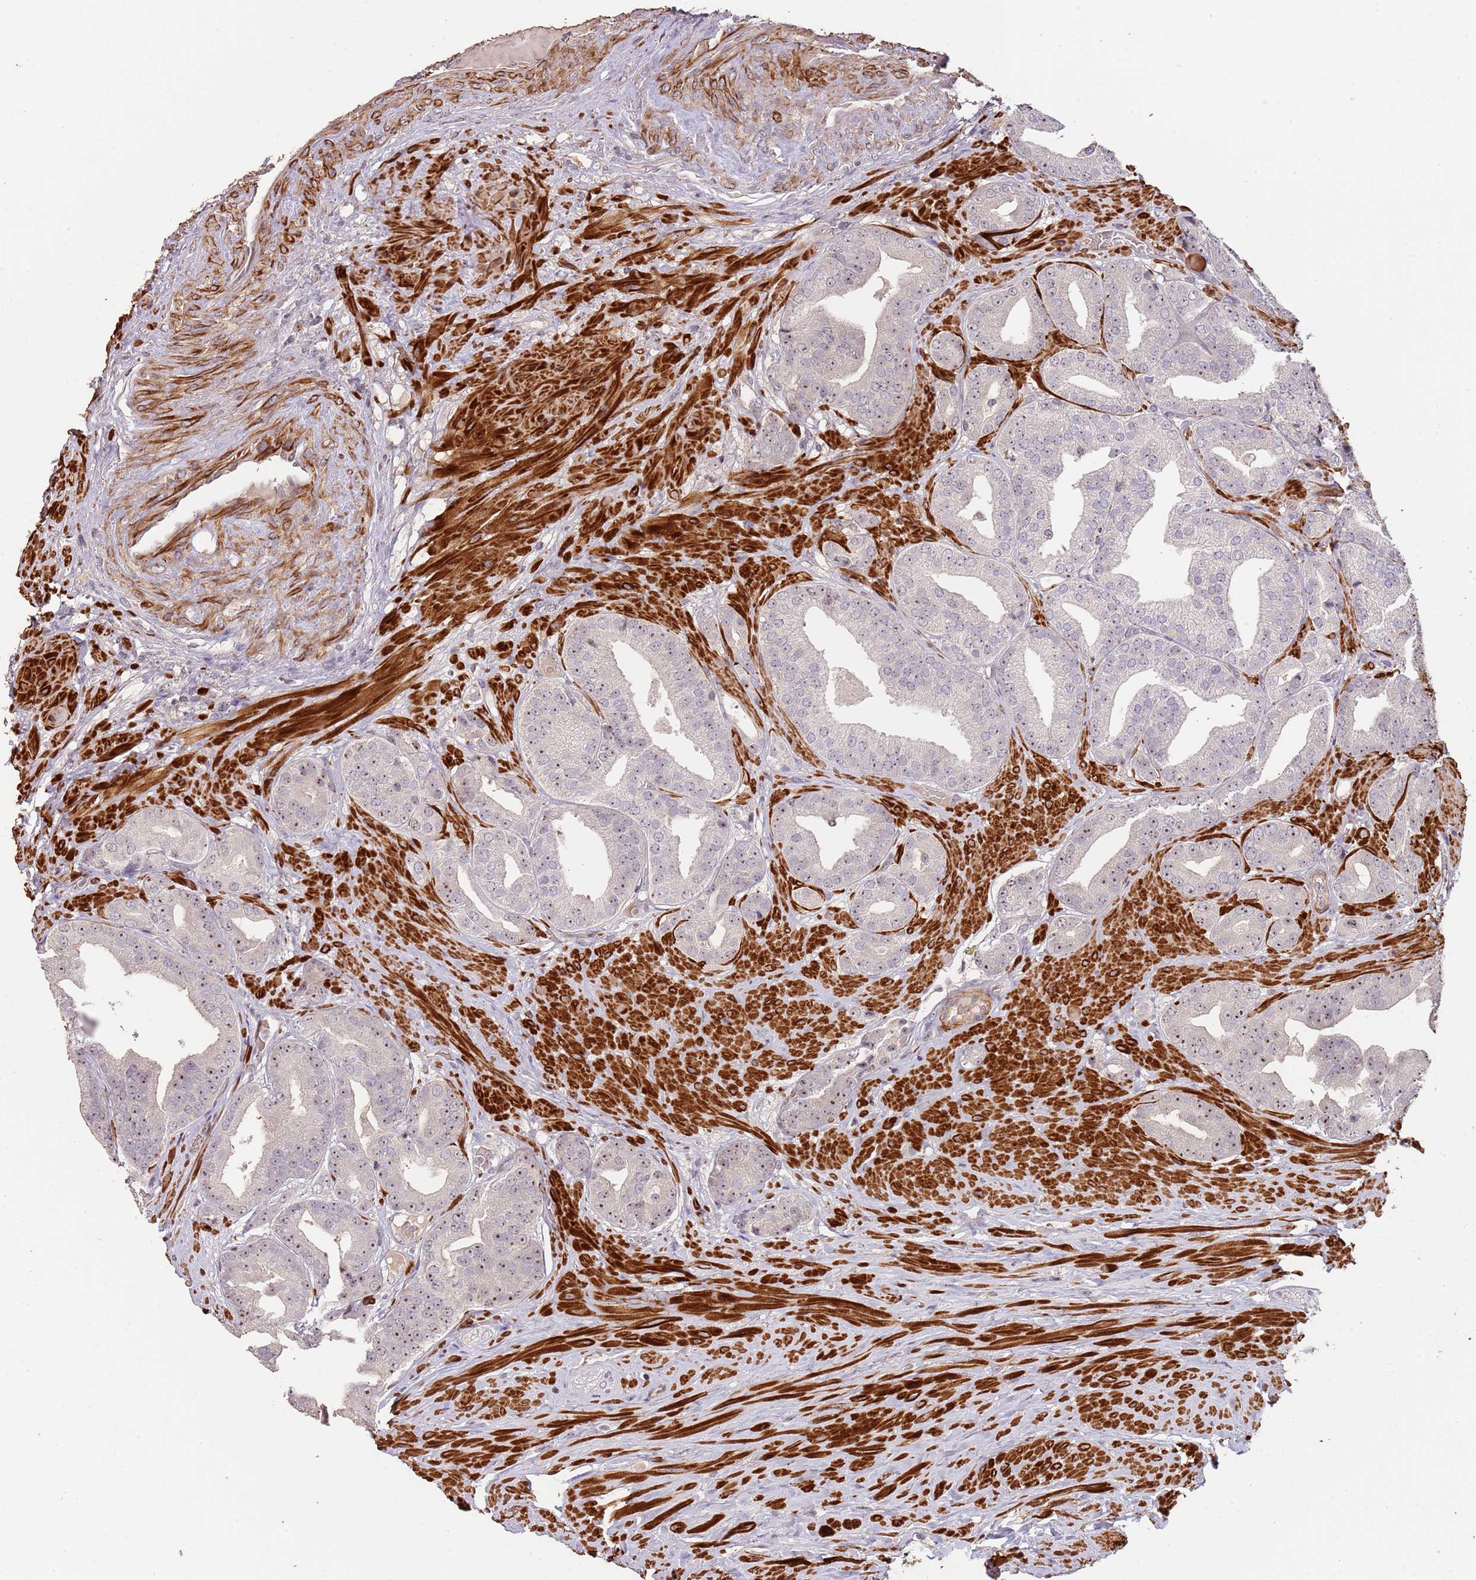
{"staining": {"intensity": "weak", "quantity": "25%-75%", "location": "nuclear"}, "tissue": "prostate cancer", "cell_type": "Tumor cells", "image_type": "cancer", "snomed": [{"axis": "morphology", "description": "Adenocarcinoma, High grade"}, {"axis": "topography", "description": "Prostate"}], "caption": "Immunohistochemical staining of human prostate cancer displays low levels of weak nuclear protein staining in approximately 25%-75% of tumor cells.", "gene": "ADTRP", "patient": {"sex": "male", "age": 63}}